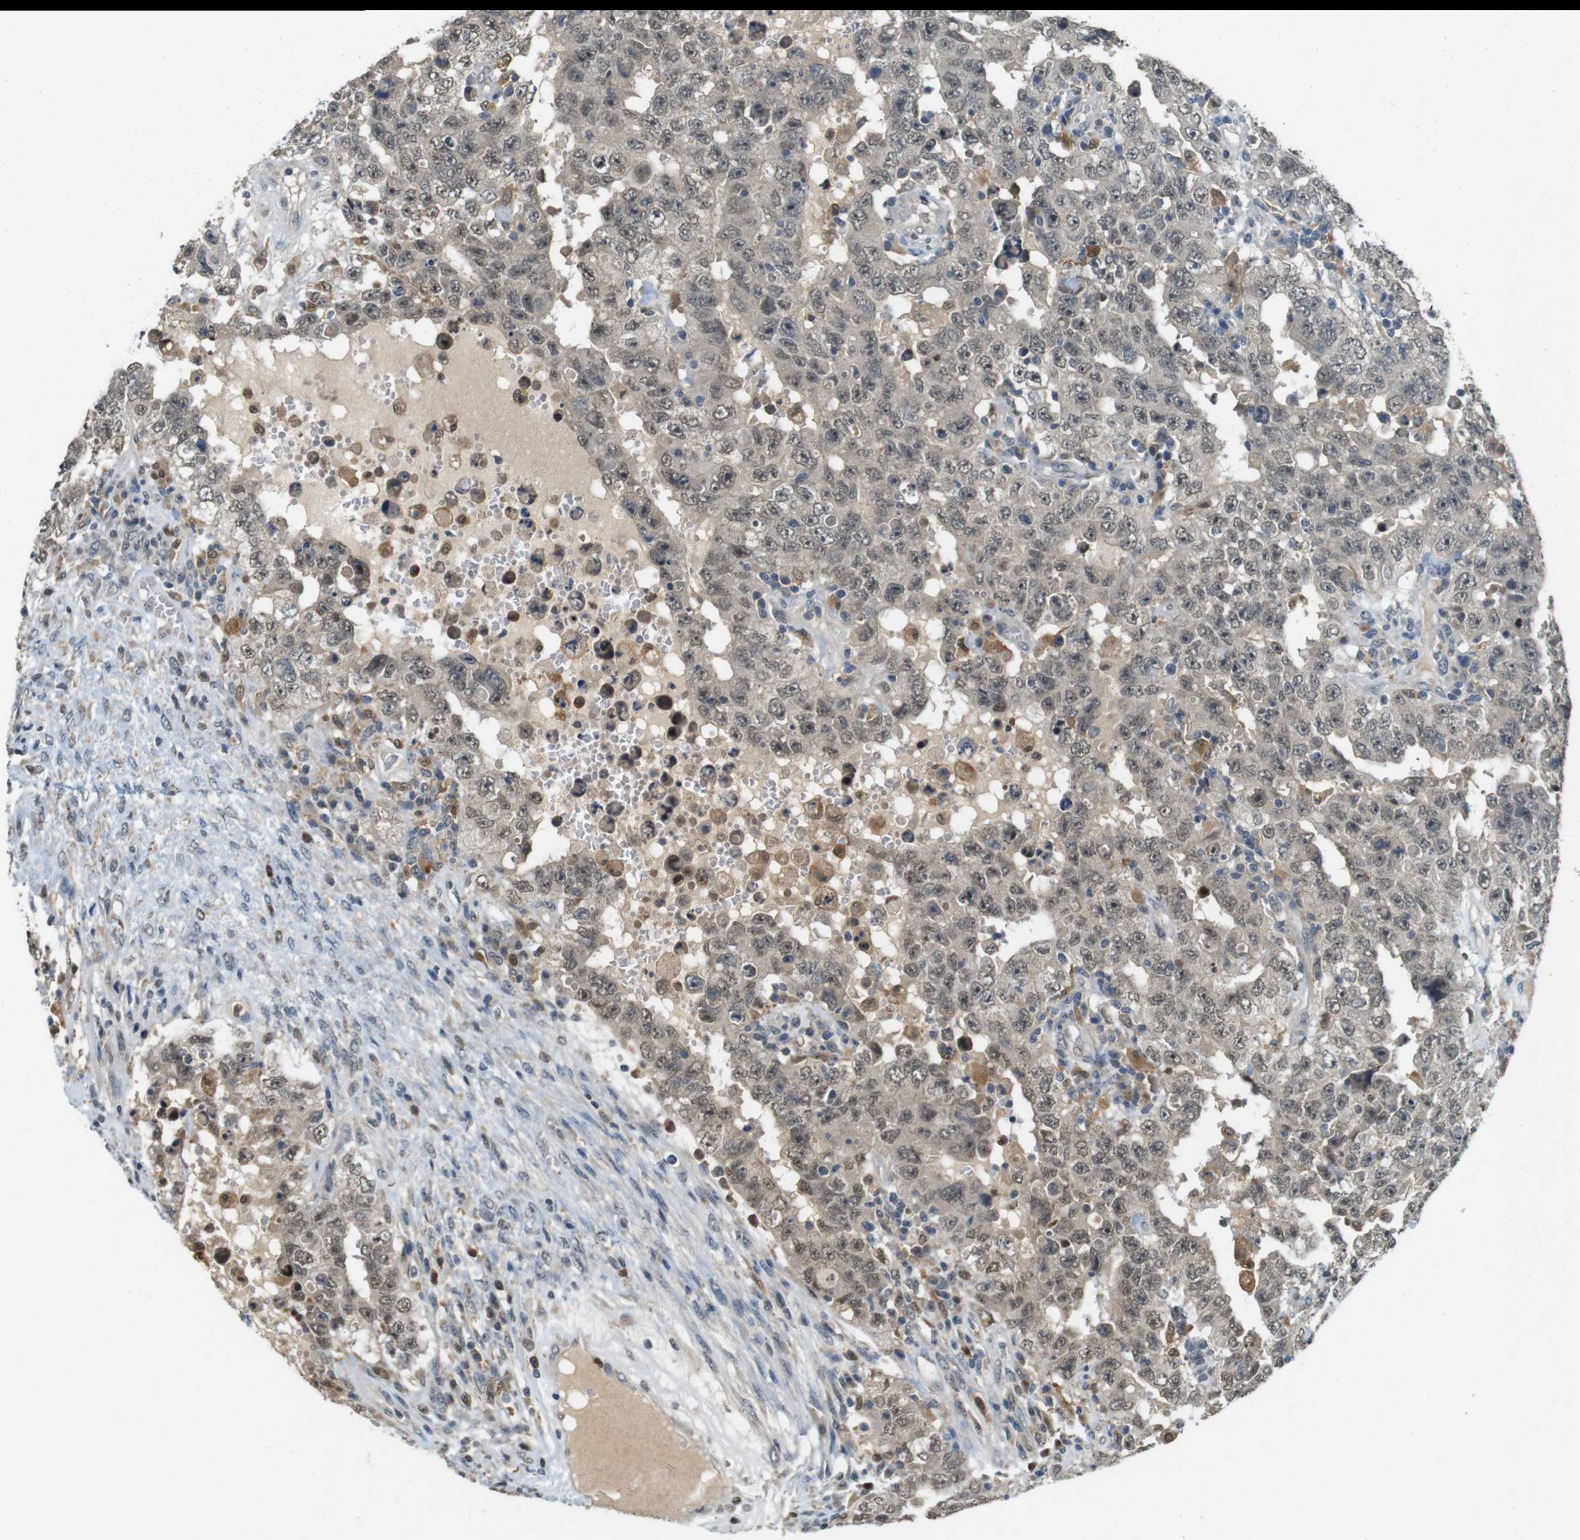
{"staining": {"intensity": "weak", "quantity": "25%-75%", "location": "nuclear"}, "tissue": "testis cancer", "cell_type": "Tumor cells", "image_type": "cancer", "snomed": [{"axis": "morphology", "description": "Carcinoma, Embryonal, NOS"}, {"axis": "topography", "description": "Testis"}], "caption": "Protein staining of testis embryonal carcinoma tissue exhibits weak nuclear expression in approximately 25%-75% of tumor cells.", "gene": "CDK14", "patient": {"sex": "male", "age": 26}}